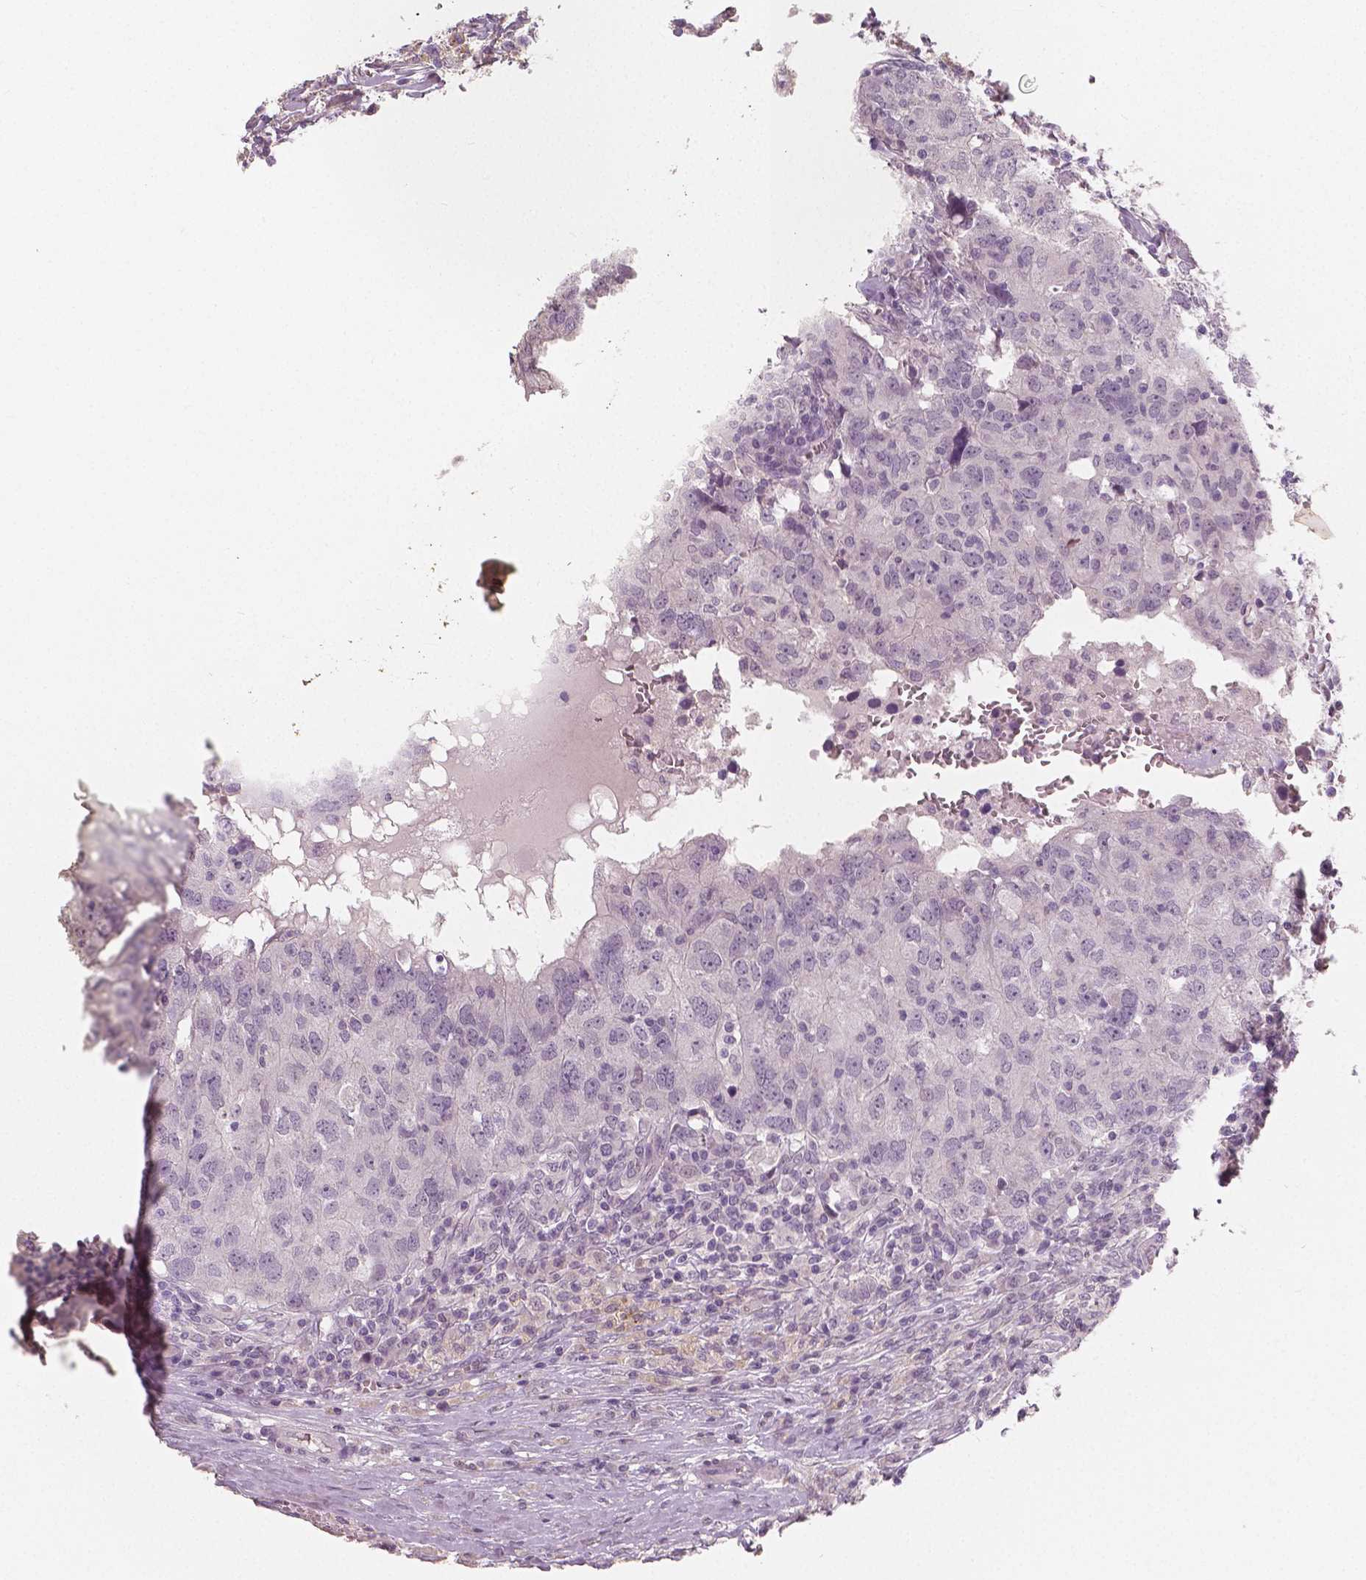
{"staining": {"intensity": "negative", "quantity": "none", "location": "none"}, "tissue": "breast cancer", "cell_type": "Tumor cells", "image_type": "cancer", "snomed": [{"axis": "morphology", "description": "Duct carcinoma"}, {"axis": "topography", "description": "Breast"}], "caption": "The photomicrograph displays no staining of tumor cells in breast cancer.", "gene": "RNASE7", "patient": {"sex": "female", "age": 30}}